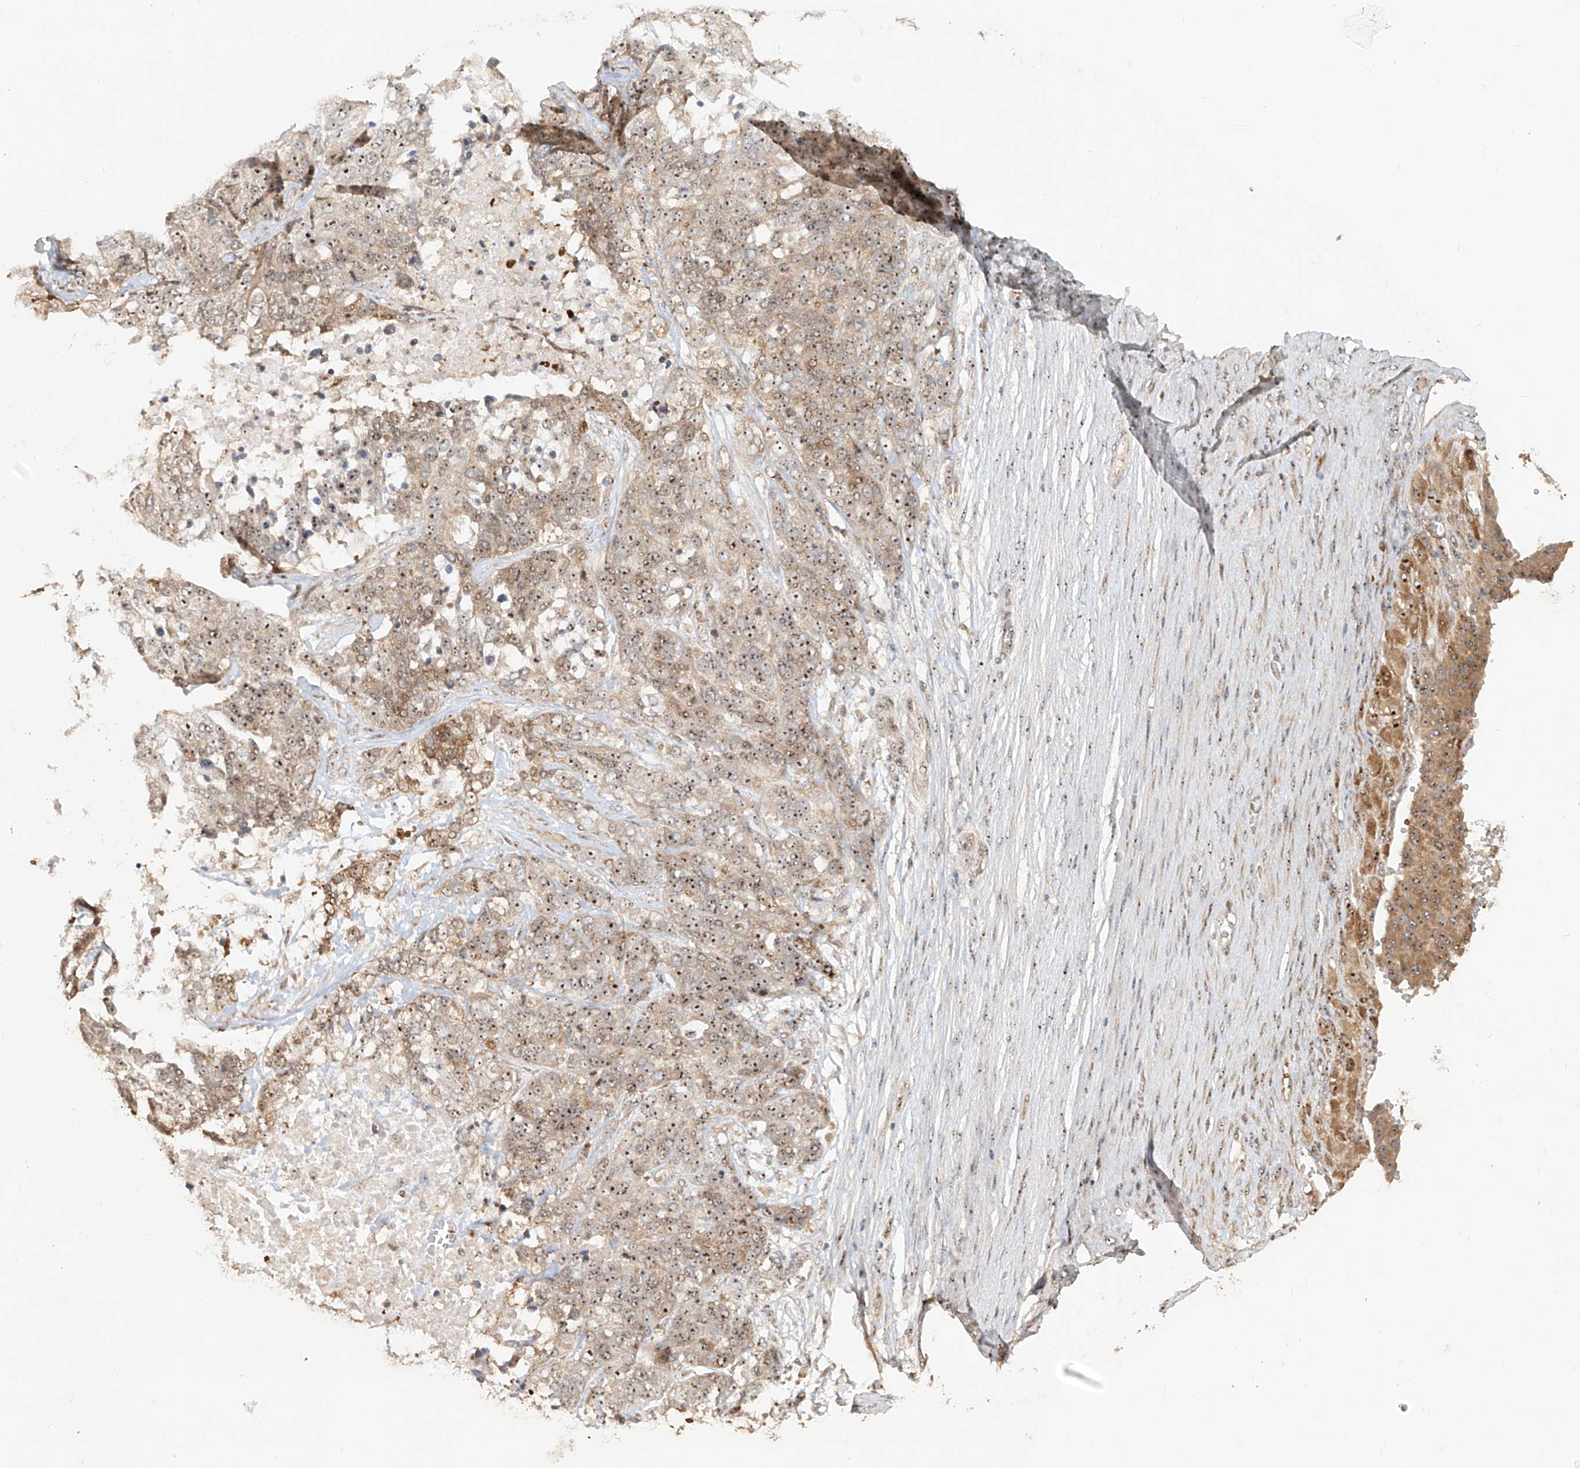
{"staining": {"intensity": "moderate", "quantity": ">75%", "location": "cytoplasmic/membranous,nuclear"}, "tissue": "ovarian cancer", "cell_type": "Tumor cells", "image_type": "cancer", "snomed": [{"axis": "morphology", "description": "Cystadenocarcinoma, serous, NOS"}, {"axis": "topography", "description": "Ovary"}], "caption": "The immunohistochemical stain labels moderate cytoplasmic/membranous and nuclear staining in tumor cells of ovarian serous cystadenocarcinoma tissue.", "gene": "BYSL", "patient": {"sex": "female", "age": 44}}